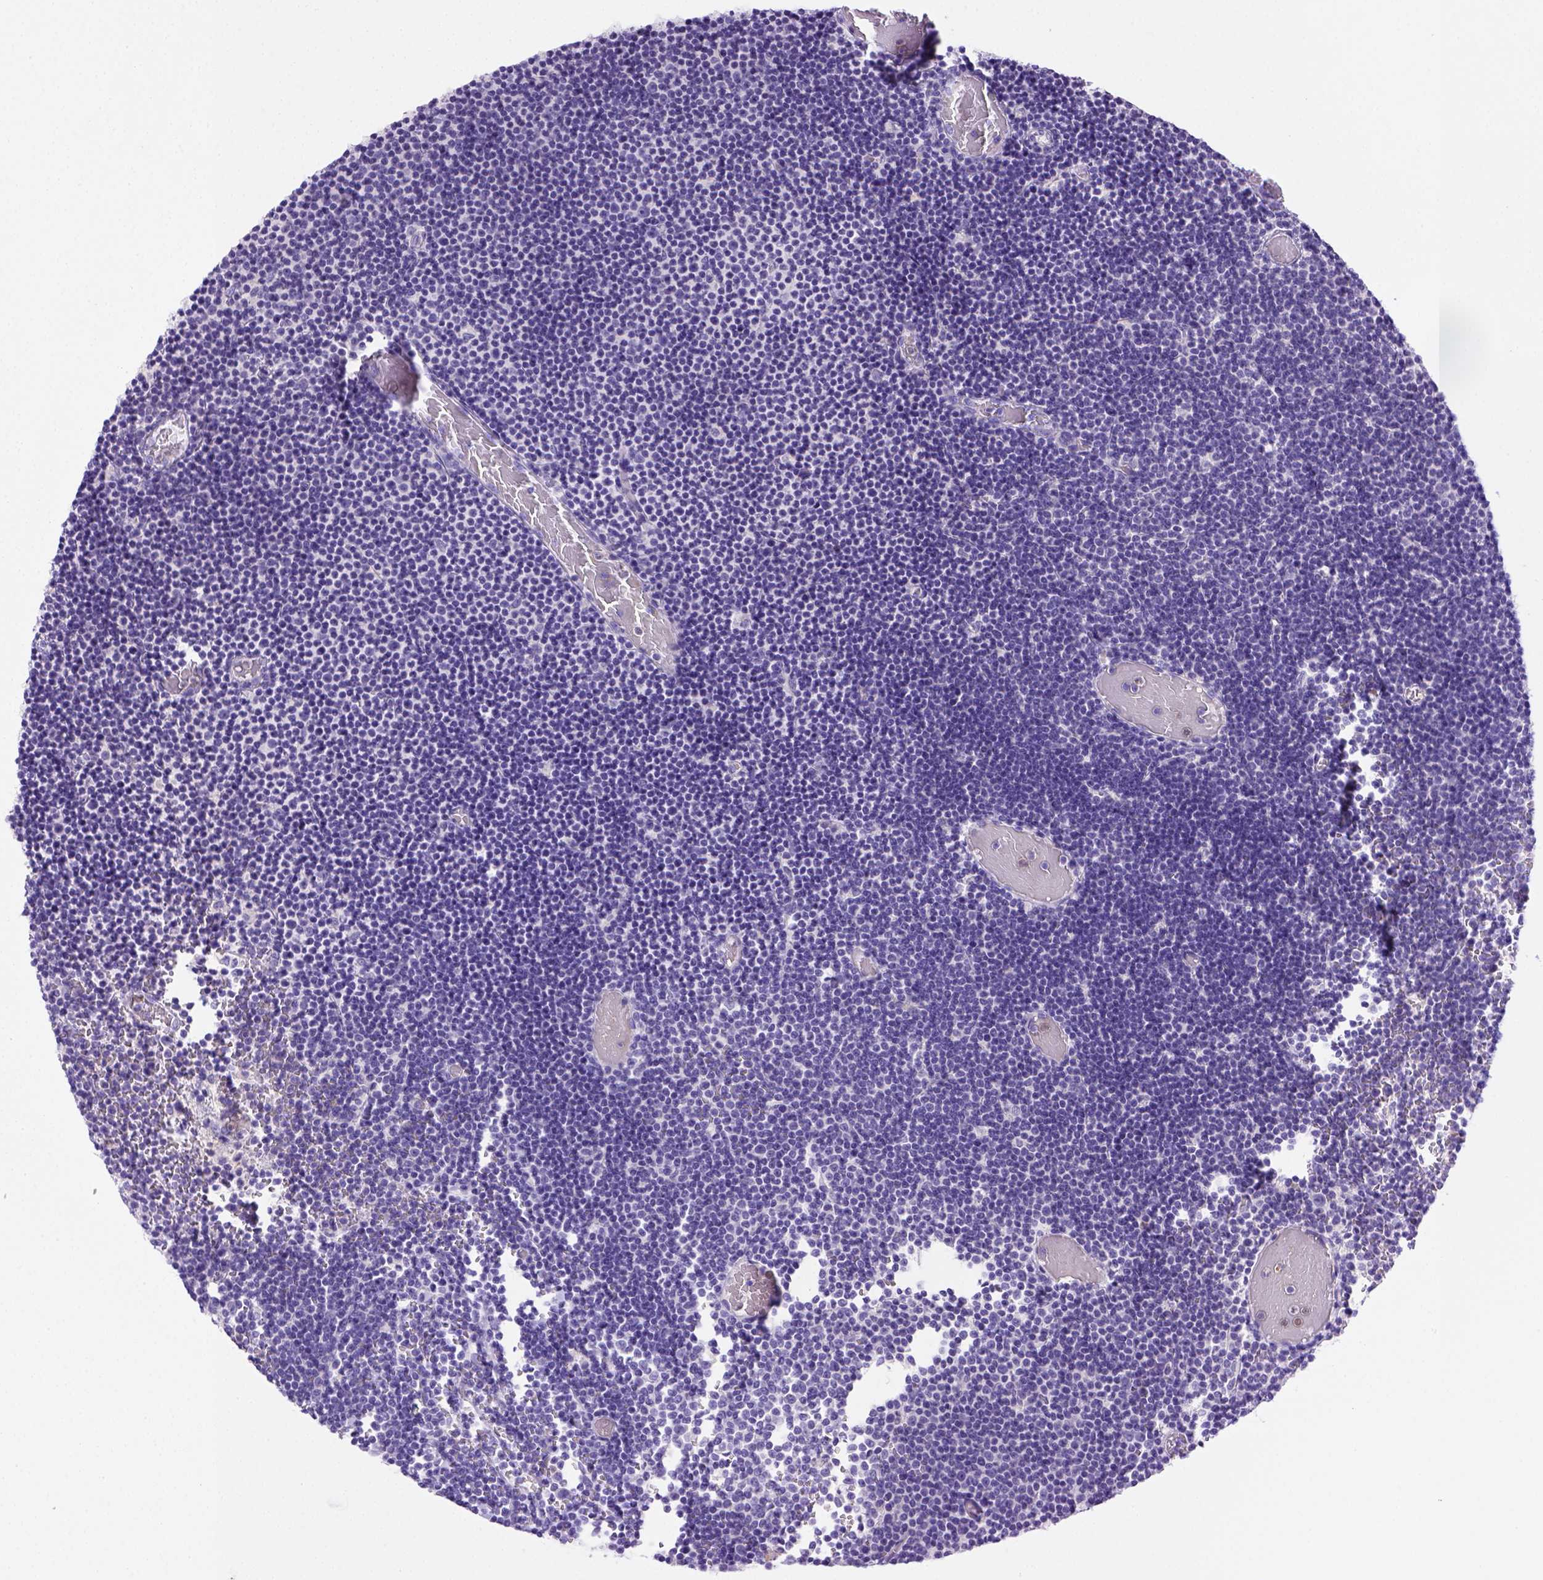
{"staining": {"intensity": "negative", "quantity": "none", "location": "none"}, "tissue": "lymphoma", "cell_type": "Tumor cells", "image_type": "cancer", "snomed": [{"axis": "morphology", "description": "Malignant lymphoma, non-Hodgkin's type, Low grade"}, {"axis": "topography", "description": "Brain"}], "caption": "Lymphoma stained for a protein using immunohistochemistry (IHC) reveals no staining tumor cells.", "gene": "BAAT", "patient": {"sex": "female", "age": 66}}